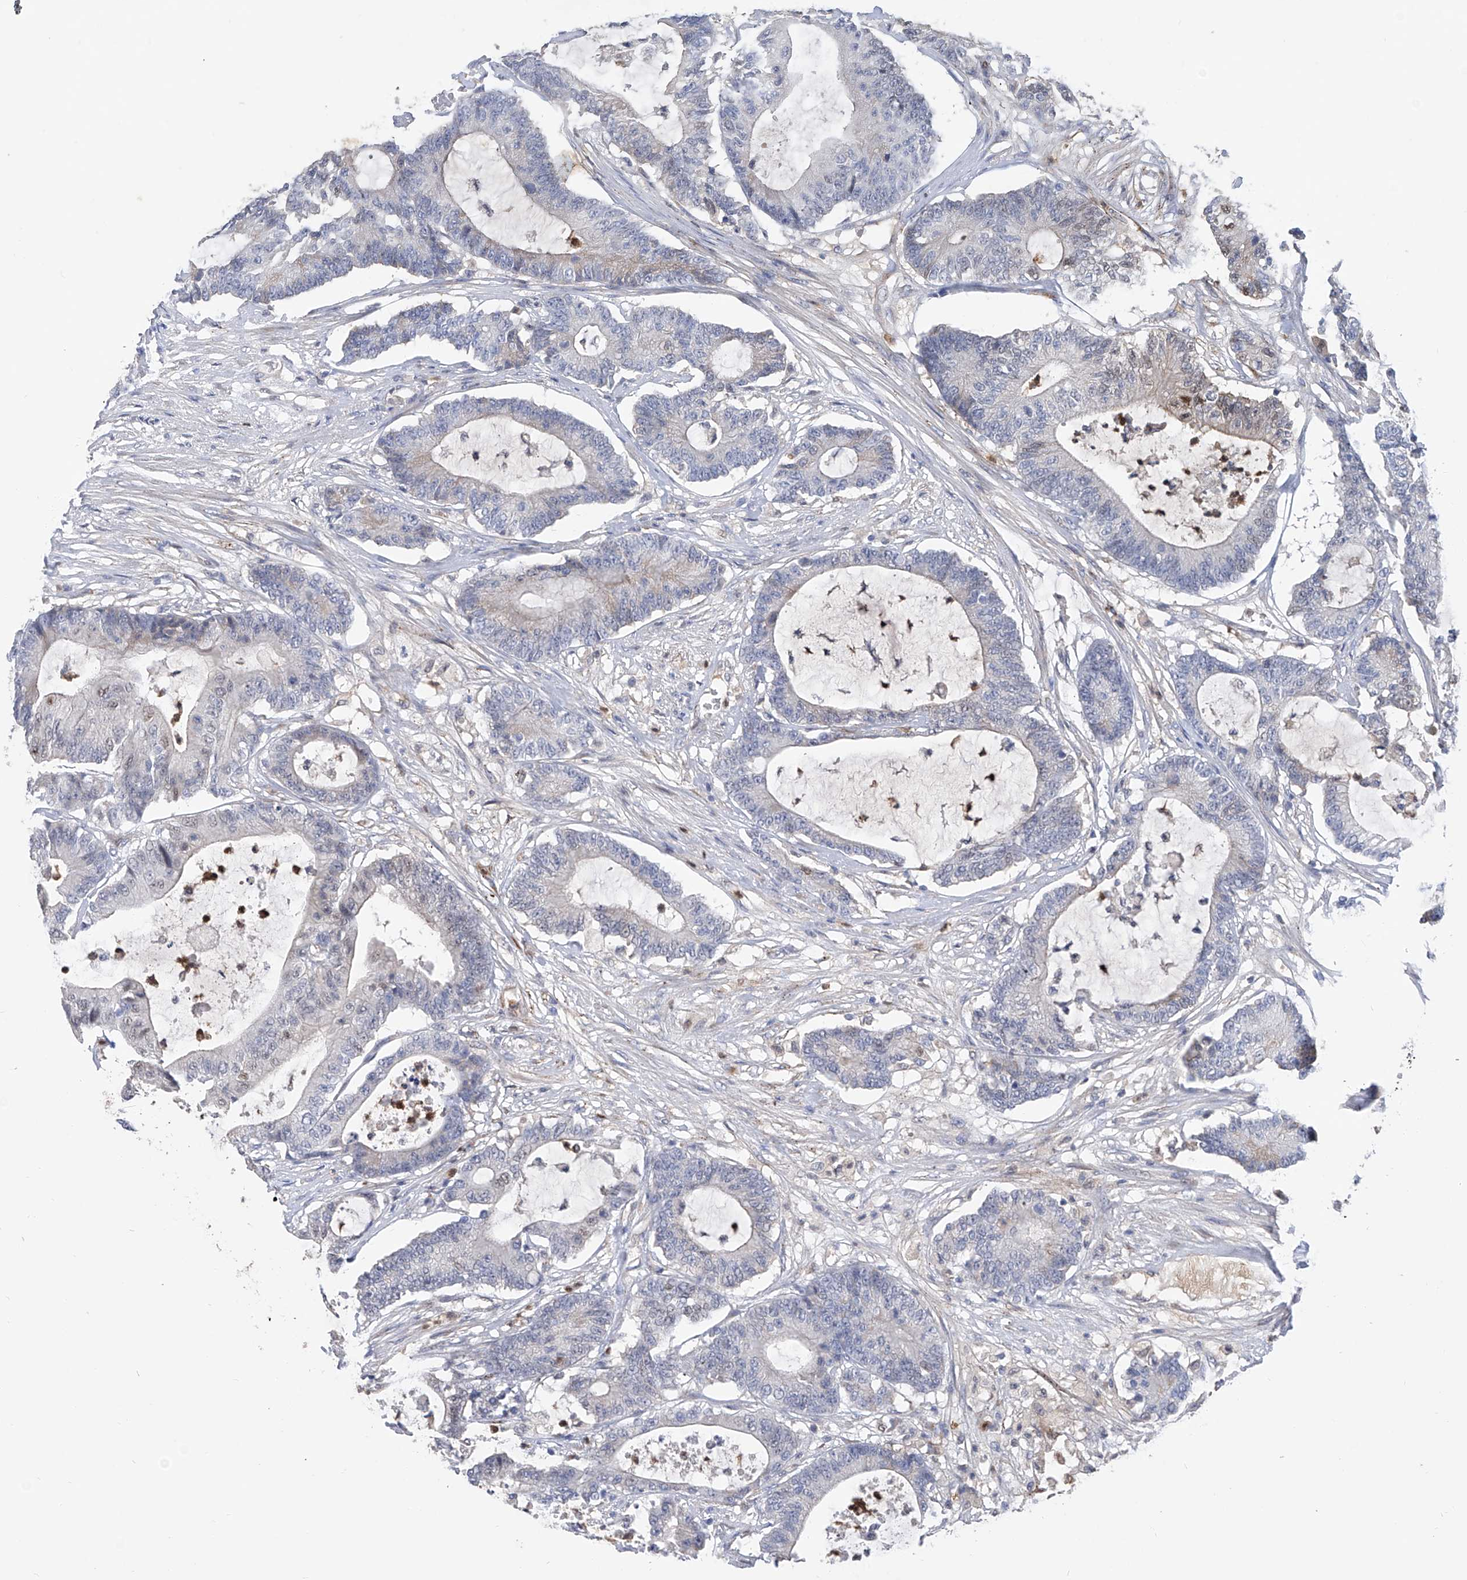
{"staining": {"intensity": "weak", "quantity": "<25%", "location": "cytoplasmic/membranous"}, "tissue": "colorectal cancer", "cell_type": "Tumor cells", "image_type": "cancer", "snomed": [{"axis": "morphology", "description": "Adenocarcinoma, NOS"}, {"axis": "topography", "description": "Colon"}], "caption": "Tumor cells are negative for brown protein staining in colorectal adenocarcinoma.", "gene": "PHF20", "patient": {"sex": "female", "age": 84}}